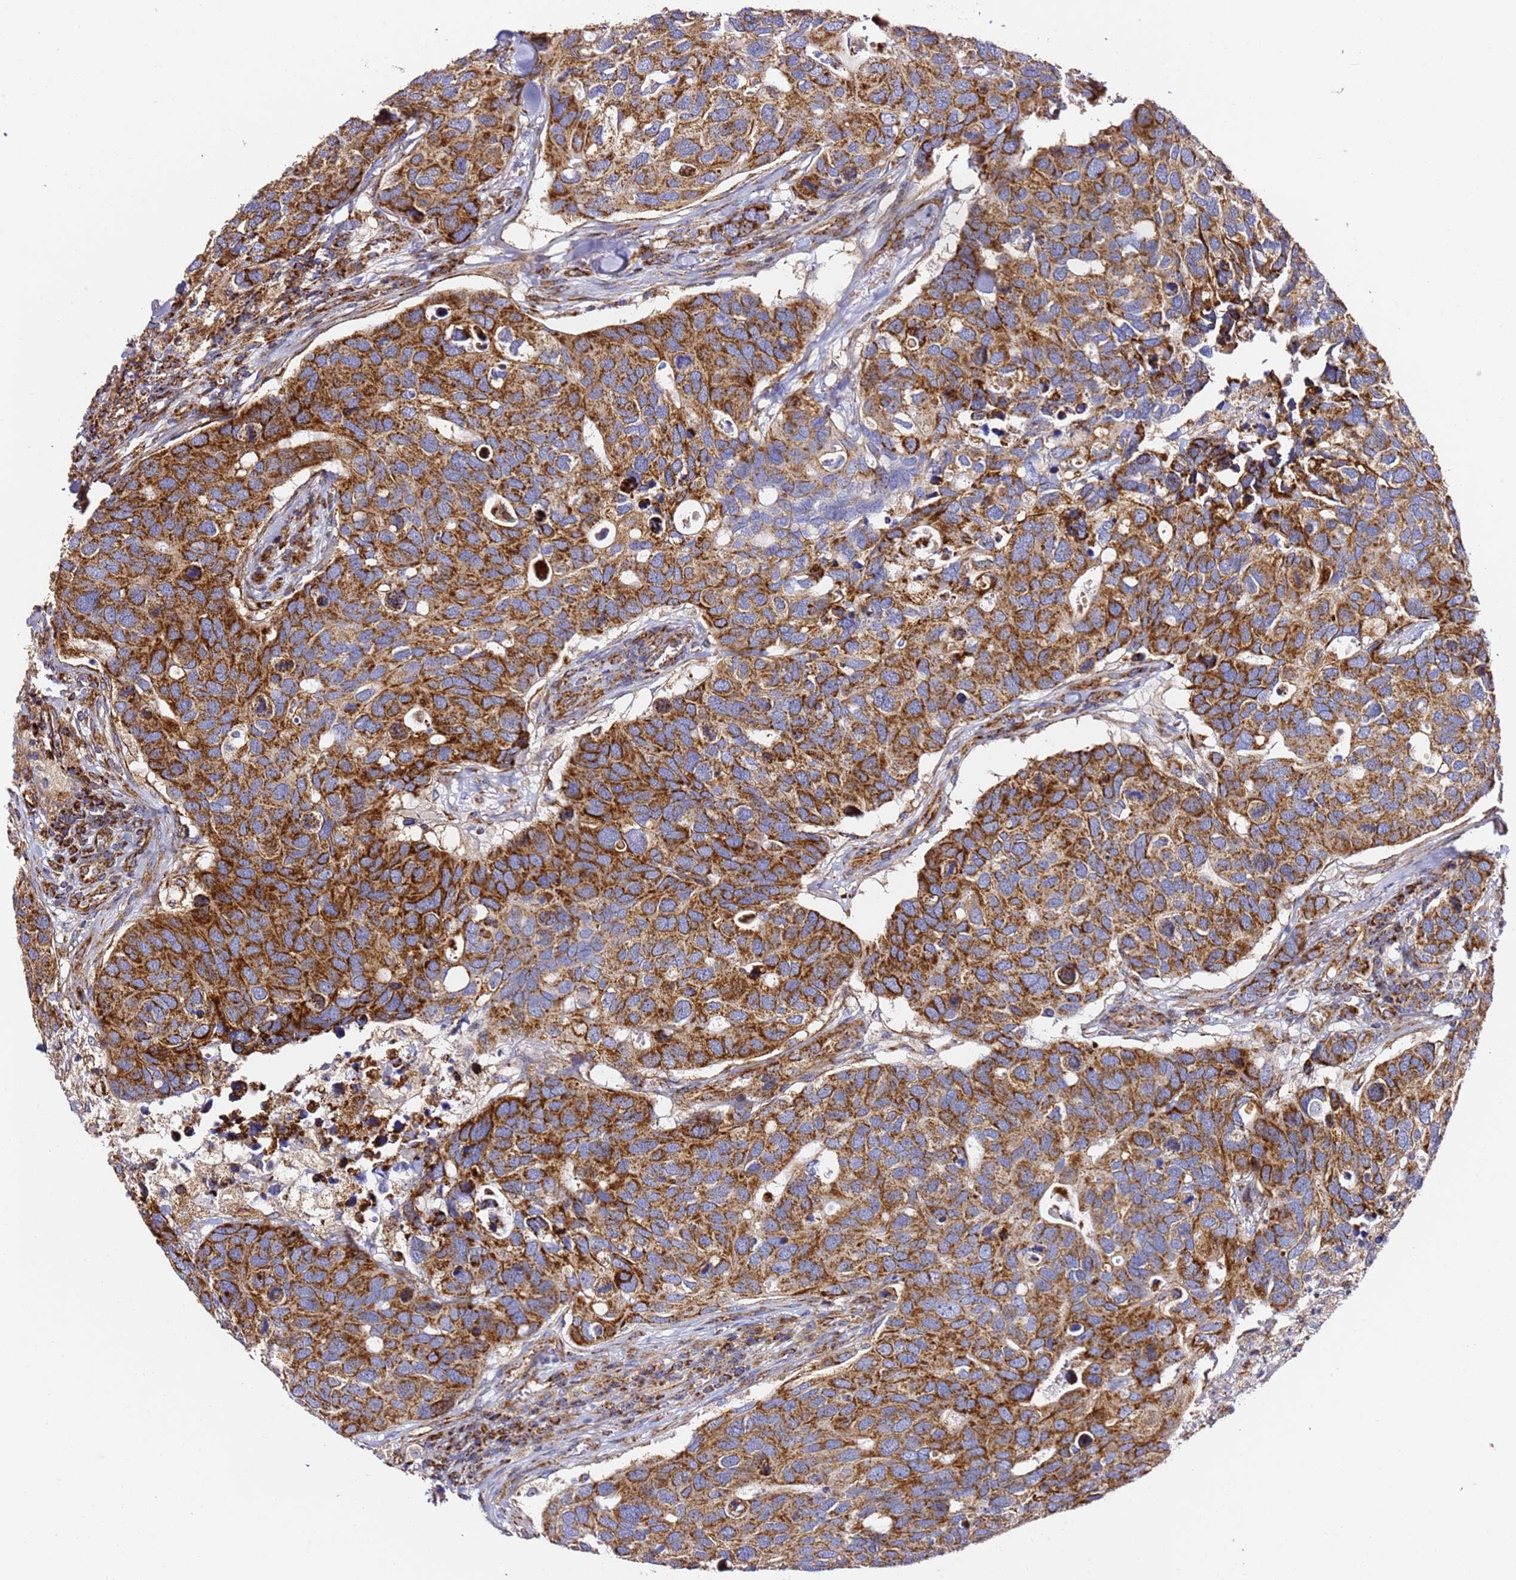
{"staining": {"intensity": "strong", "quantity": "25%-75%", "location": "cytoplasmic/membranous"}, "tissue": "breast cancer", "cell_type": "Tumor cells", "image_type": "cancer", "snomed": [{"axis": "morphology", "description": "Duct carcinoma"}, {"axis": "topography", "description": "Breast"}], "caption": "Immunohistochemical staining of human breast cancer (invasive ductal carcinoma) exhibits high levels of strong cytoplasmic/membranous protein expression in approximately 25%-75% of tumor cells.", "gene": "NDUFA3", "patient": {"sex": "female", "age": 83}}